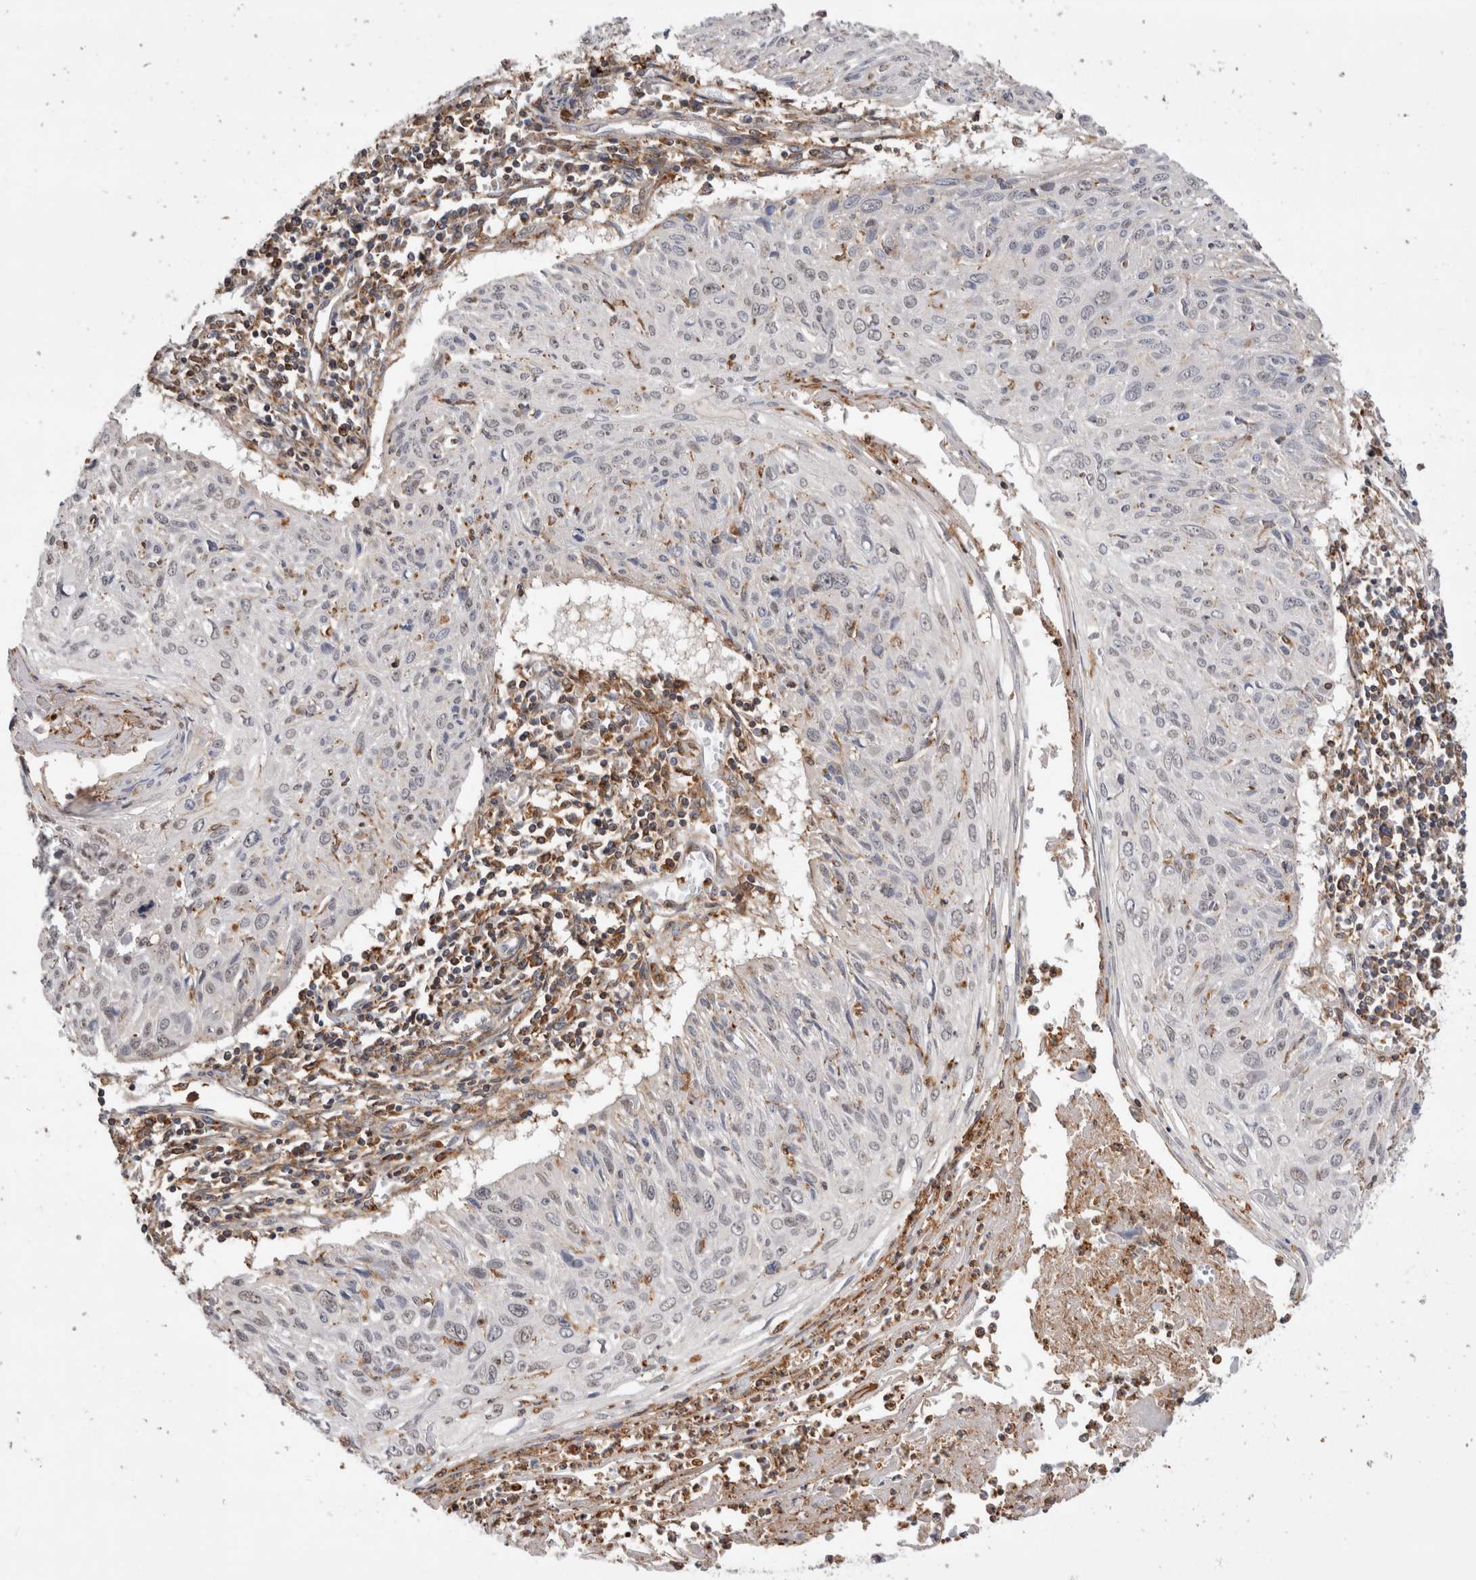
{"staining": {"intensity": "weak", "quantity": "<25%", "location": "cytoplasmic/membranous"}, "tissue": "cervical cancer", "cell_type": "Tumor cells", "image_type": "cancer", "snomed": [{"axis": "morphology", "description": "Squamous cell carcinoma, NOS"}, {"axis": "topography", "description": "Cervix"}], "caption": "Immunohistochemistry (IHC) photomicrograph of neoplastic tissue: human cervical cancer stained with DAB shows no significant protein positivity in tumor cells. The staining was performed using DAB to visualize the protein expression in brown, while the nuclei were stained in blue with hematoxylin (Magnification: 20x).", "gene": "CCDC88B", "patient": {"sex": "female", "age": 51}}